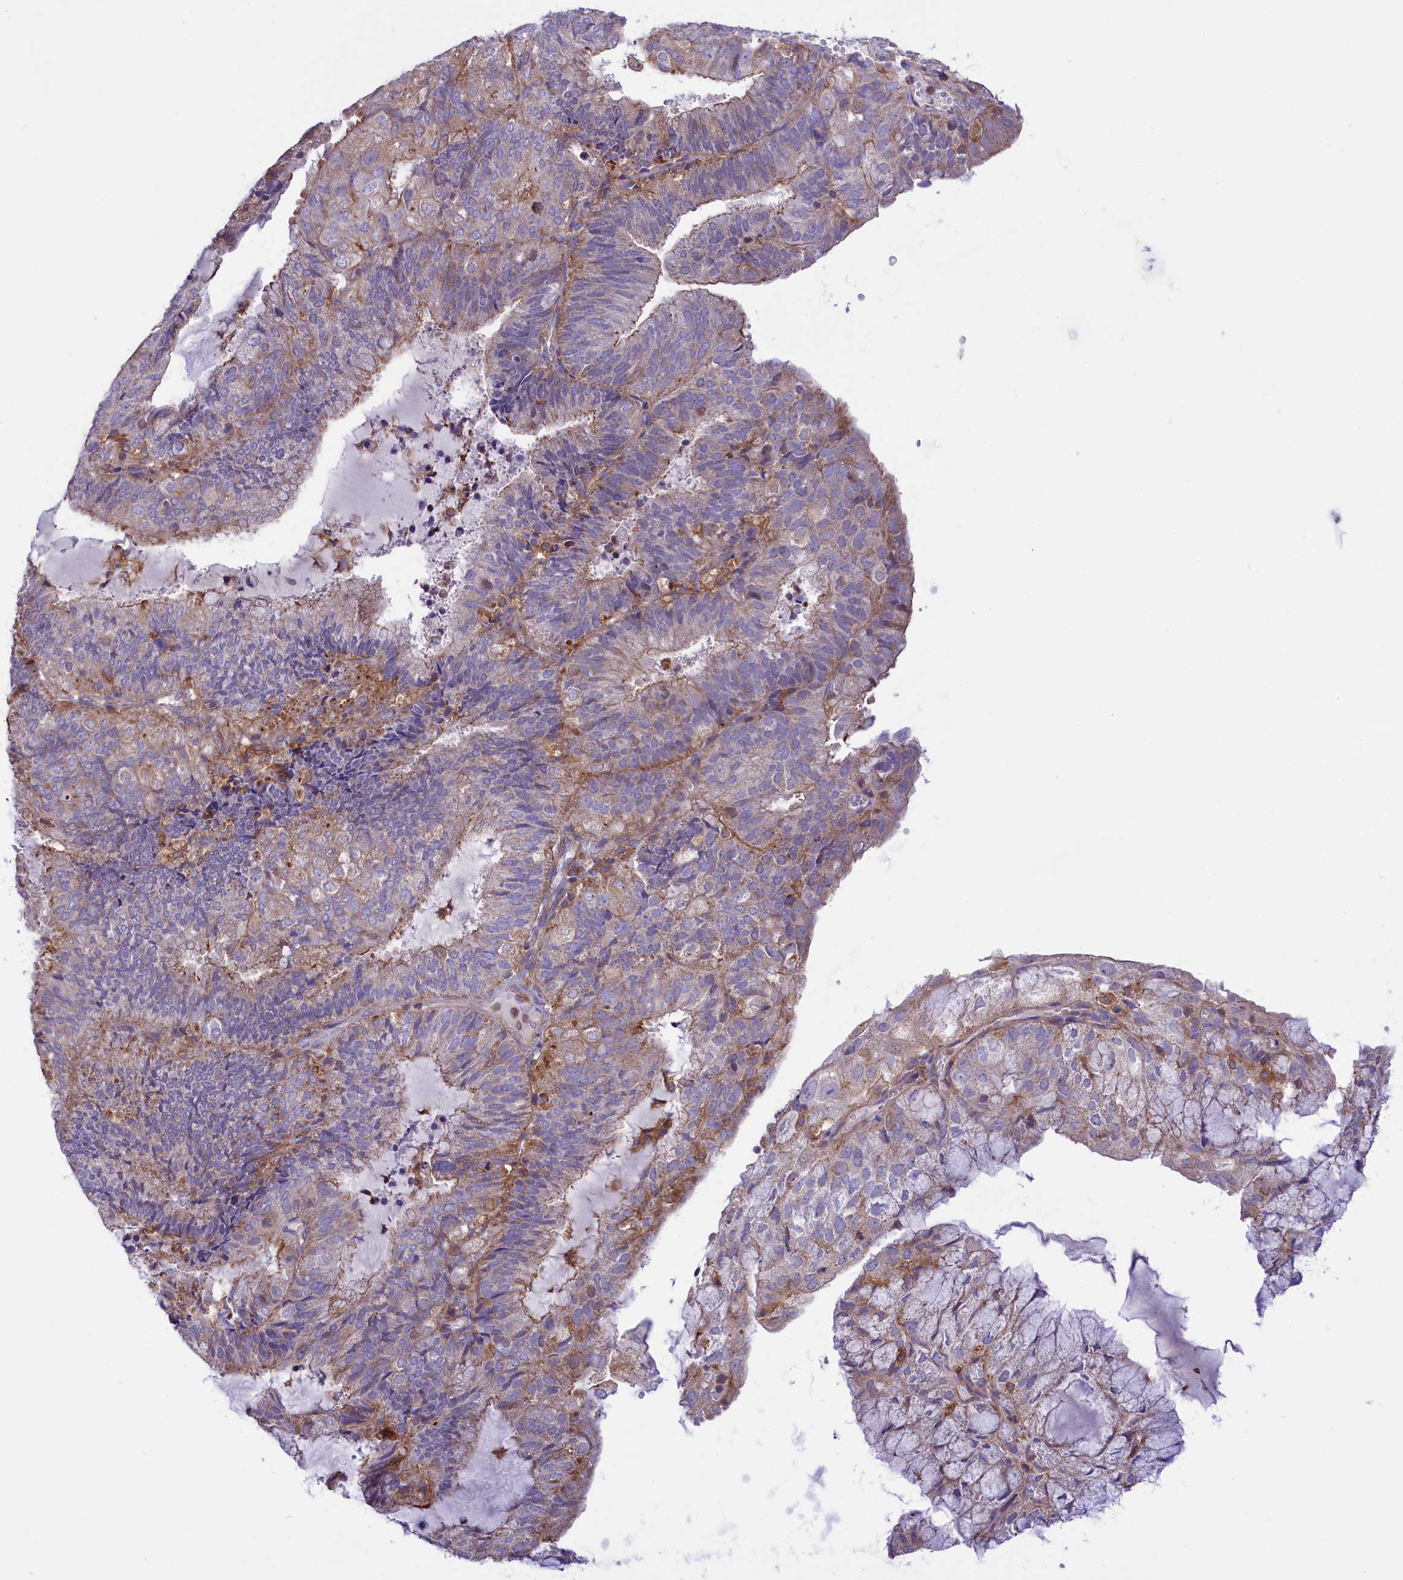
{"staining": {"intensity": "moderate", "quantity": "25%-75%", "location": "cytoplasmic/membranous"}, "tissue": "endometrial cancer", "cell_type": "Tumor cells", "image_type": "cancer", "snomed": [{"axis": "morphology", "description": "Adenocarcinoma, NOS"}, {"axis": "topography", "description": "Endometrium"}], "caption": "A high-resolution image shows immunohistochemistry (IHC) staining of endometrial cancer (adenocarcinoma), which demonstrates moderate cytoplasmic/membranous positivity in about 25%-75% of tumor cells.", "gene": "CORO7-PAM16", "patient": {"sex": "female", "age": 81}}